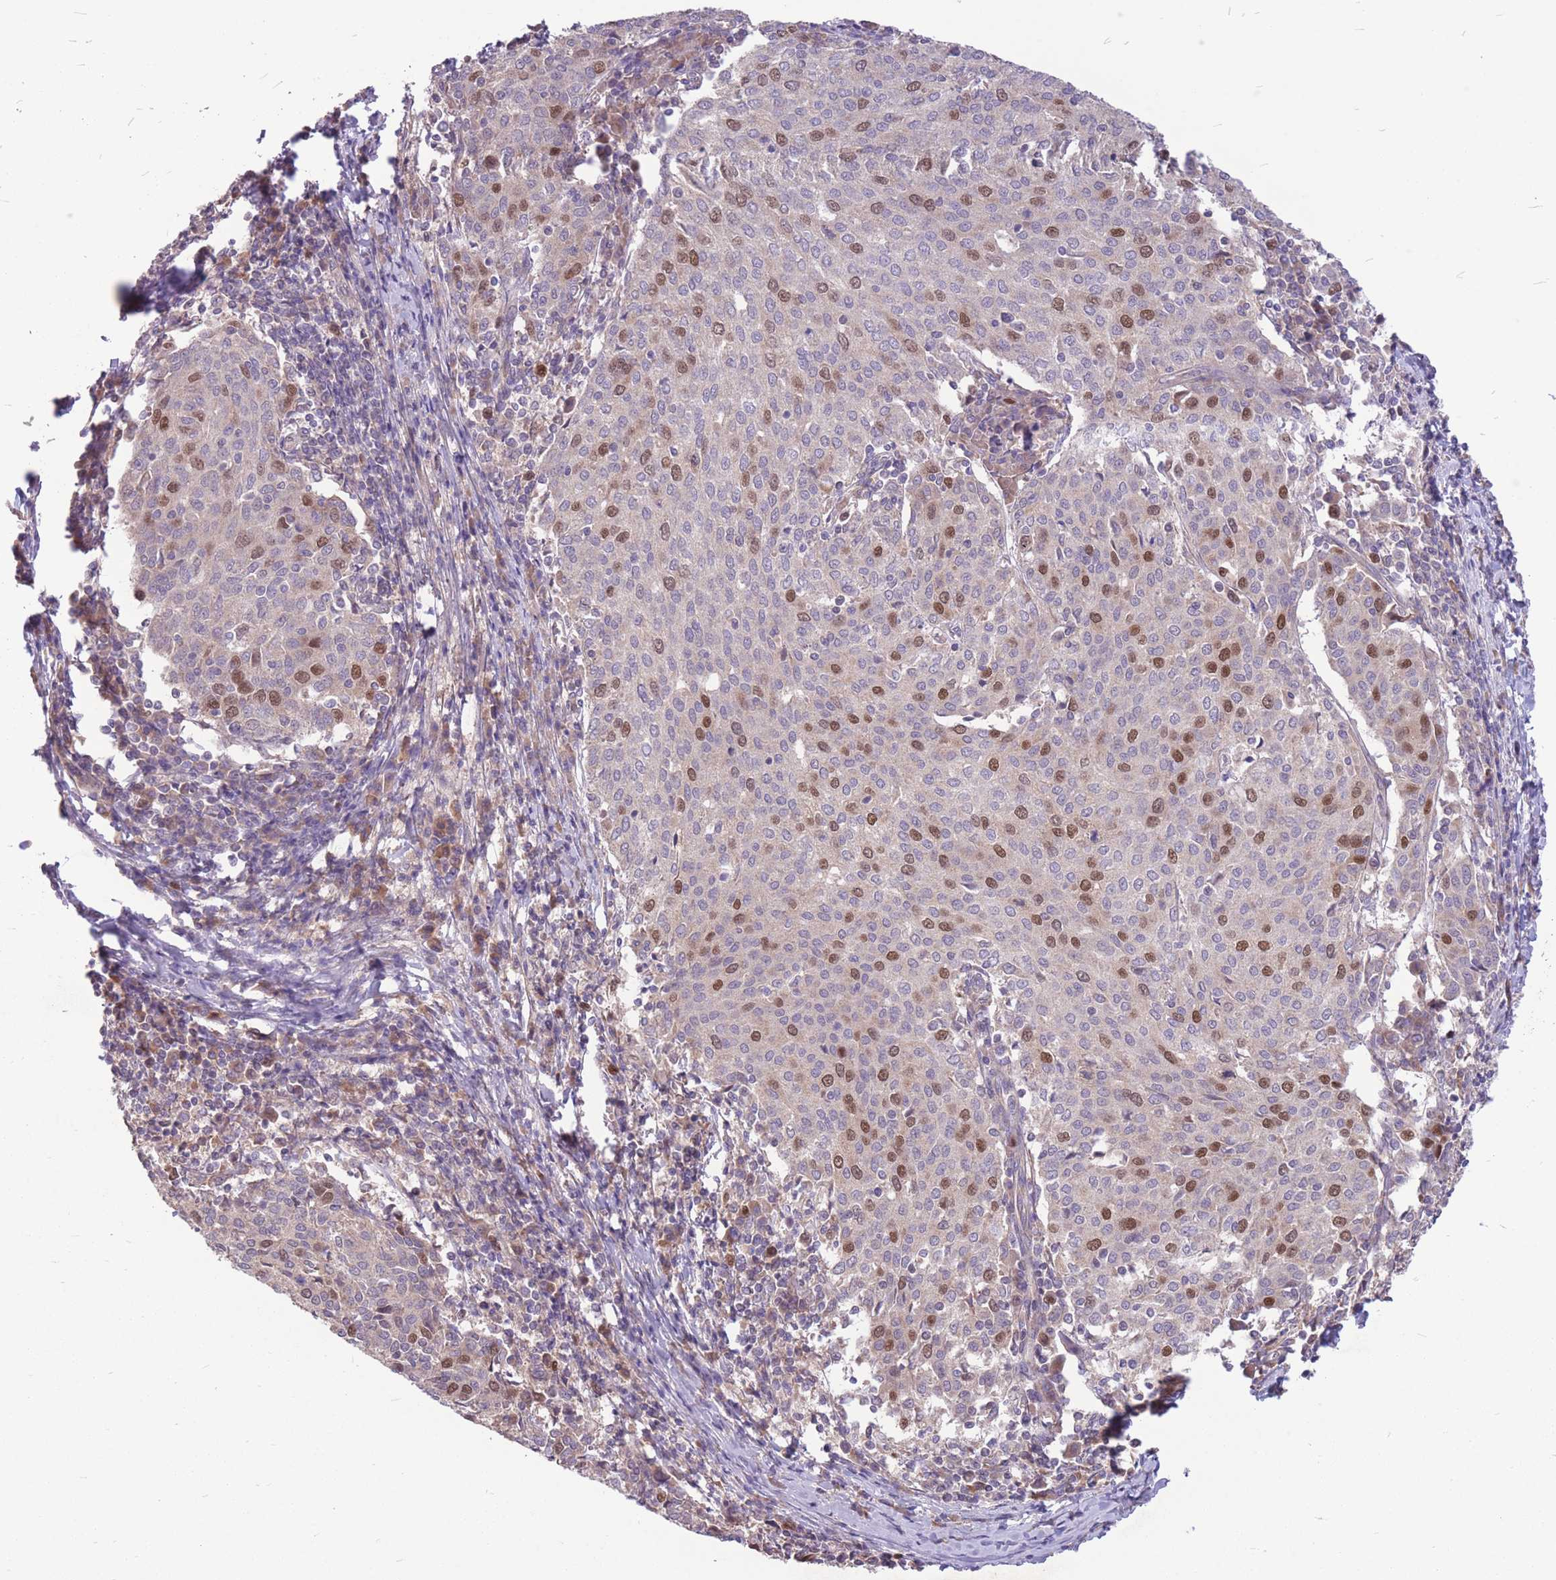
{"staining": {"intensity": "strong", "quantity": "<25%", "location": "nuclear"}, "tissue": "cervical cancer", "cell_type": "Tumor cells", "image_type": "cancer", "snomed": [{"axis": "morphology", "description": "Squamous cell carcinoma, NOS"}, {"axis": "topography", "description": "Cervix"}], "caption": "The photomicrograph demonstrates immunohistochemical staining of cervical cancer. There is strong nuclear expression is identified in approximately <25% of tumor cells.", "gene": "GMNN", "patient": {"sex": "female", "age": 46}}